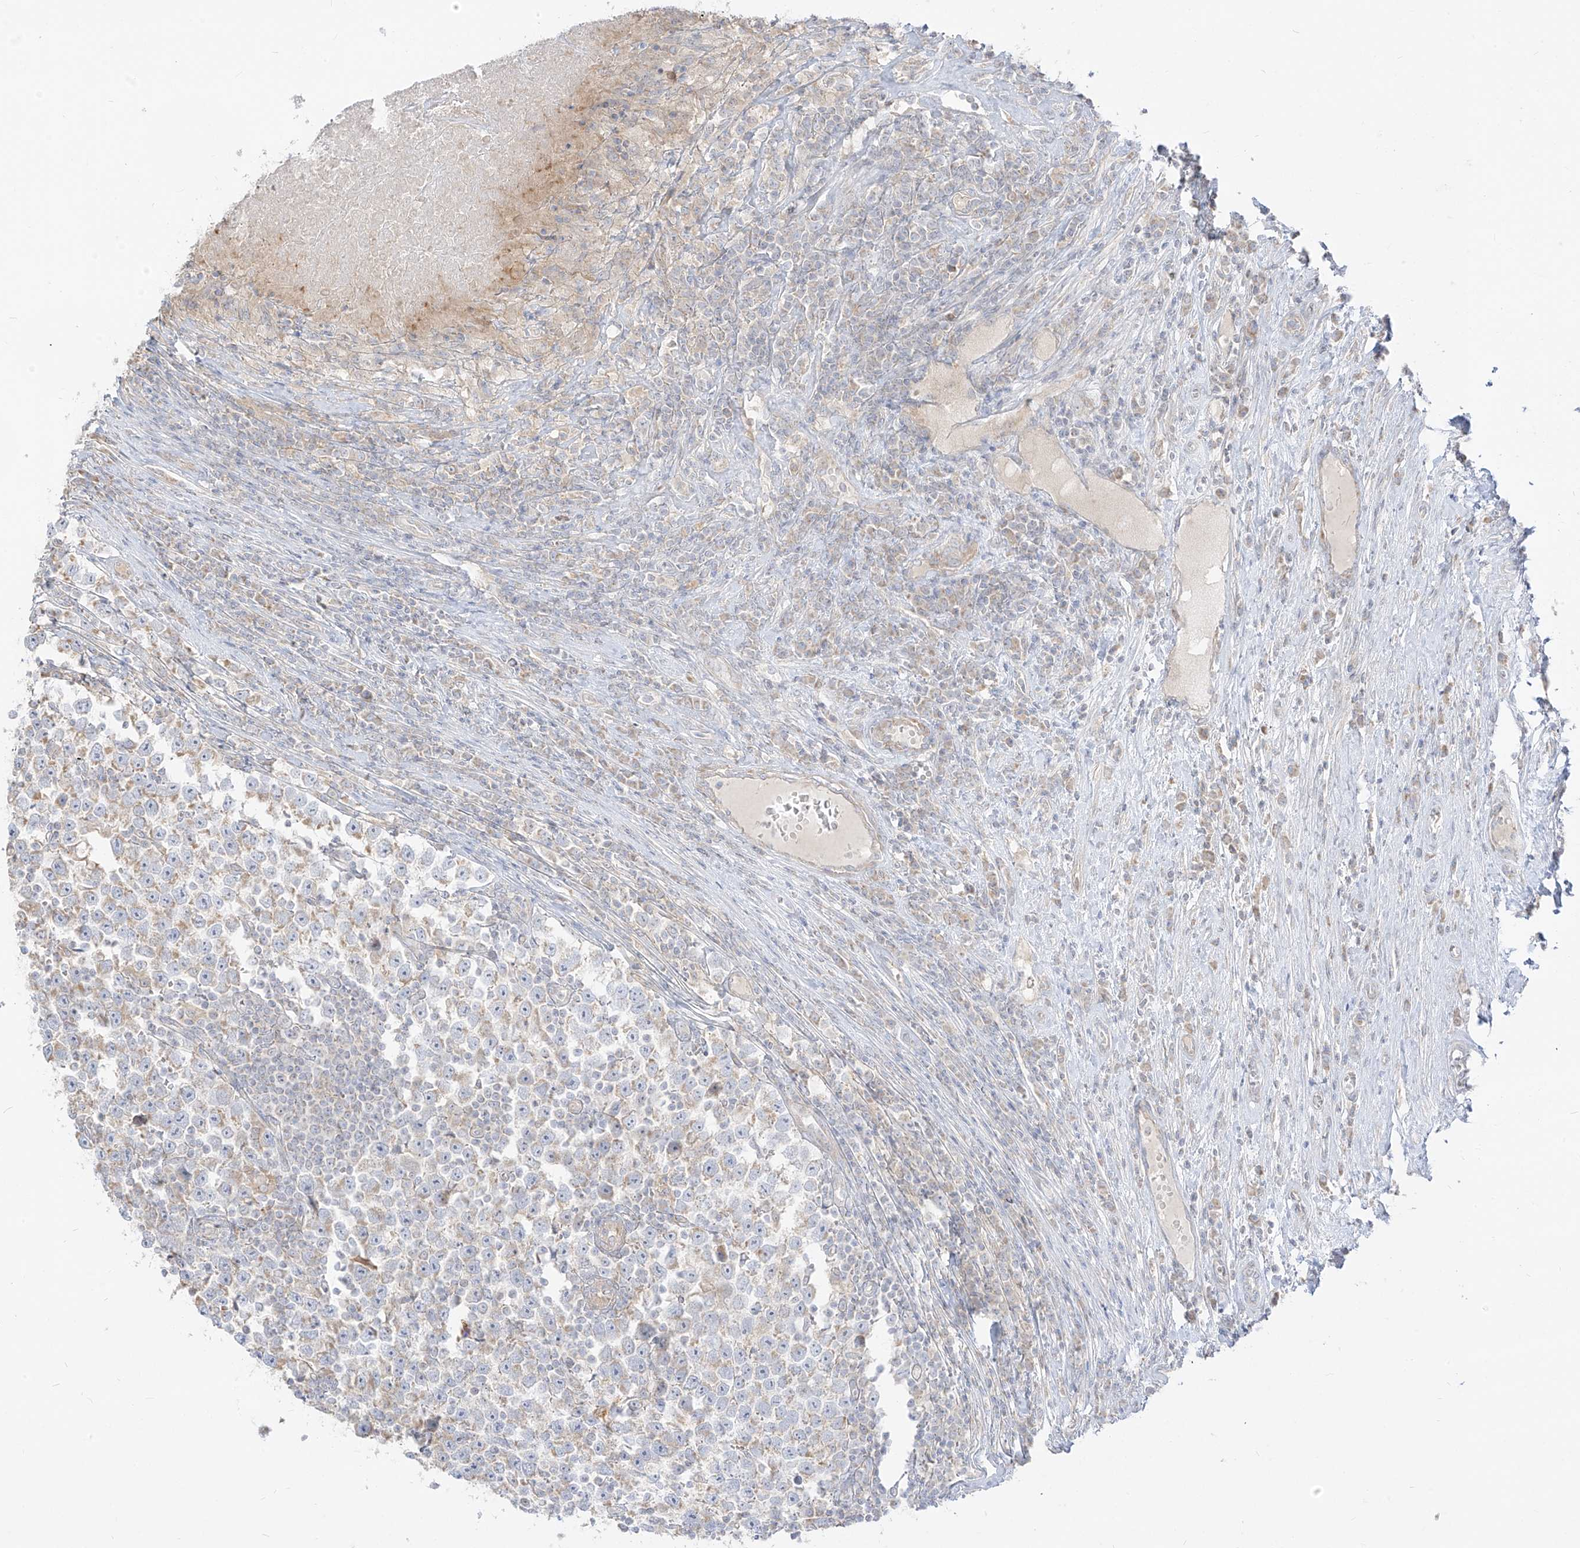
{"staining": {"intensity": "weak", "quantity": "25%-75%", "location": "cytoplasmic/membranous"}, "tissue": "testis cancer", "cell_type": "Tumor cells", "image_type": "cancer", "snomed": [{"axis": "morphology", "description": "Normal tissue, NOS"}, {"axis": "morphology", "description": "Seminoma, NOS"}, {"axis": "topography", "description": "Testis"}], "caption": "Immunohistochemical staining of human testis cancer displays low levels of weak cytoplasmic/membranous protein staining in approximately 25%-75% of tumor cells. The protein of interest is stained brown, and the nuclei are stained in blue (DAB IHC with brightfield microscopy, high magnification).", "gene": "ZIM3", "patient": {"sex": "male", "age": 43}}